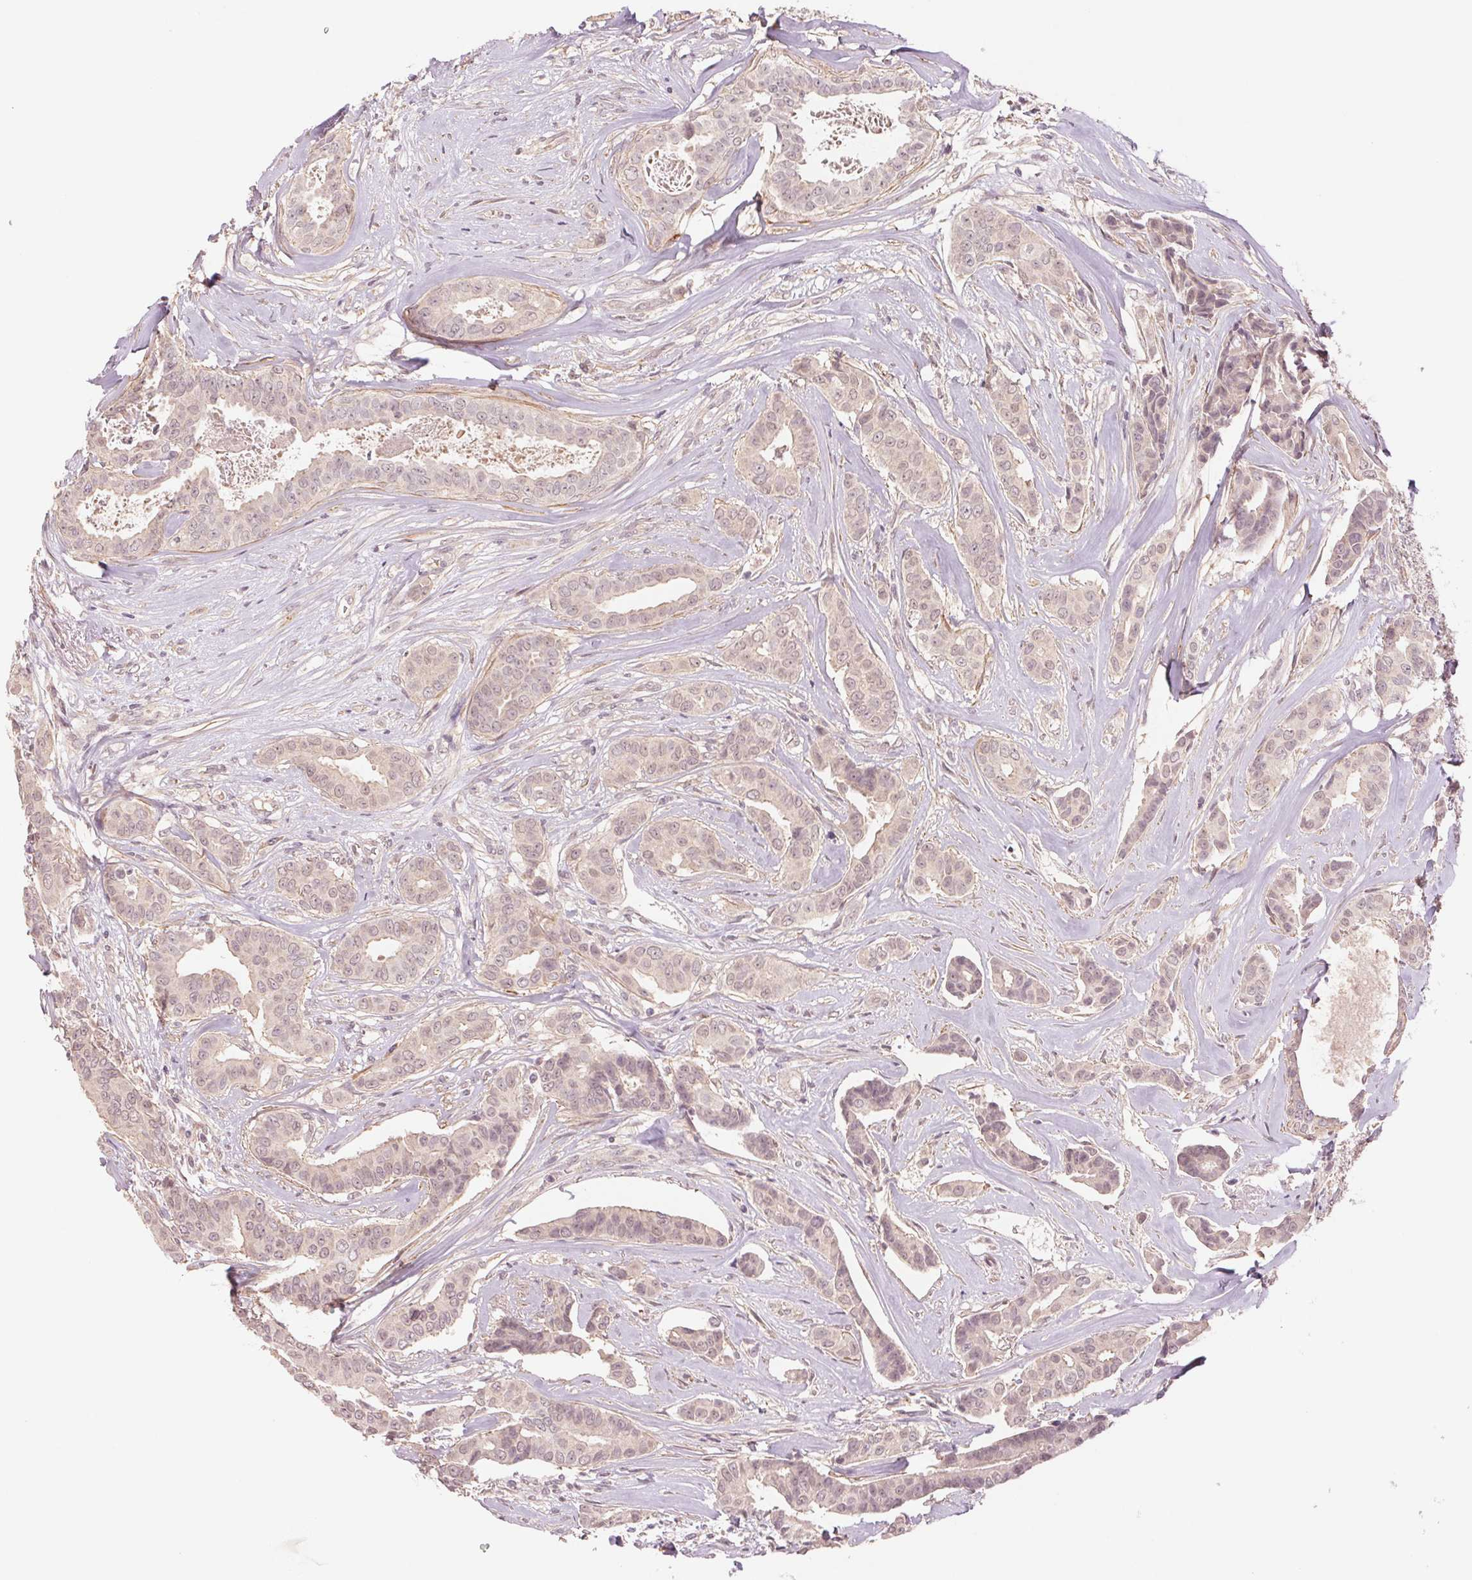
{"staining": {"intensity": "weak", "quantity": "<25%", "location": "cytoplasmic/membranous,nuclear"}, "tissue": "breast cancer", "cell_type": "Tumor cells", "image_type": "cancer", "snomed": [{"axis": "morphology", "description": "Duct carcinoma"}, {"axis": "topography", "description": "Breast"}], "caption": "Tumor cells are negative for protein expression in human invasive ductal carcinoma (breast).", "gene": "PPIA", "patient": {"sex": "female", "age": 45}}